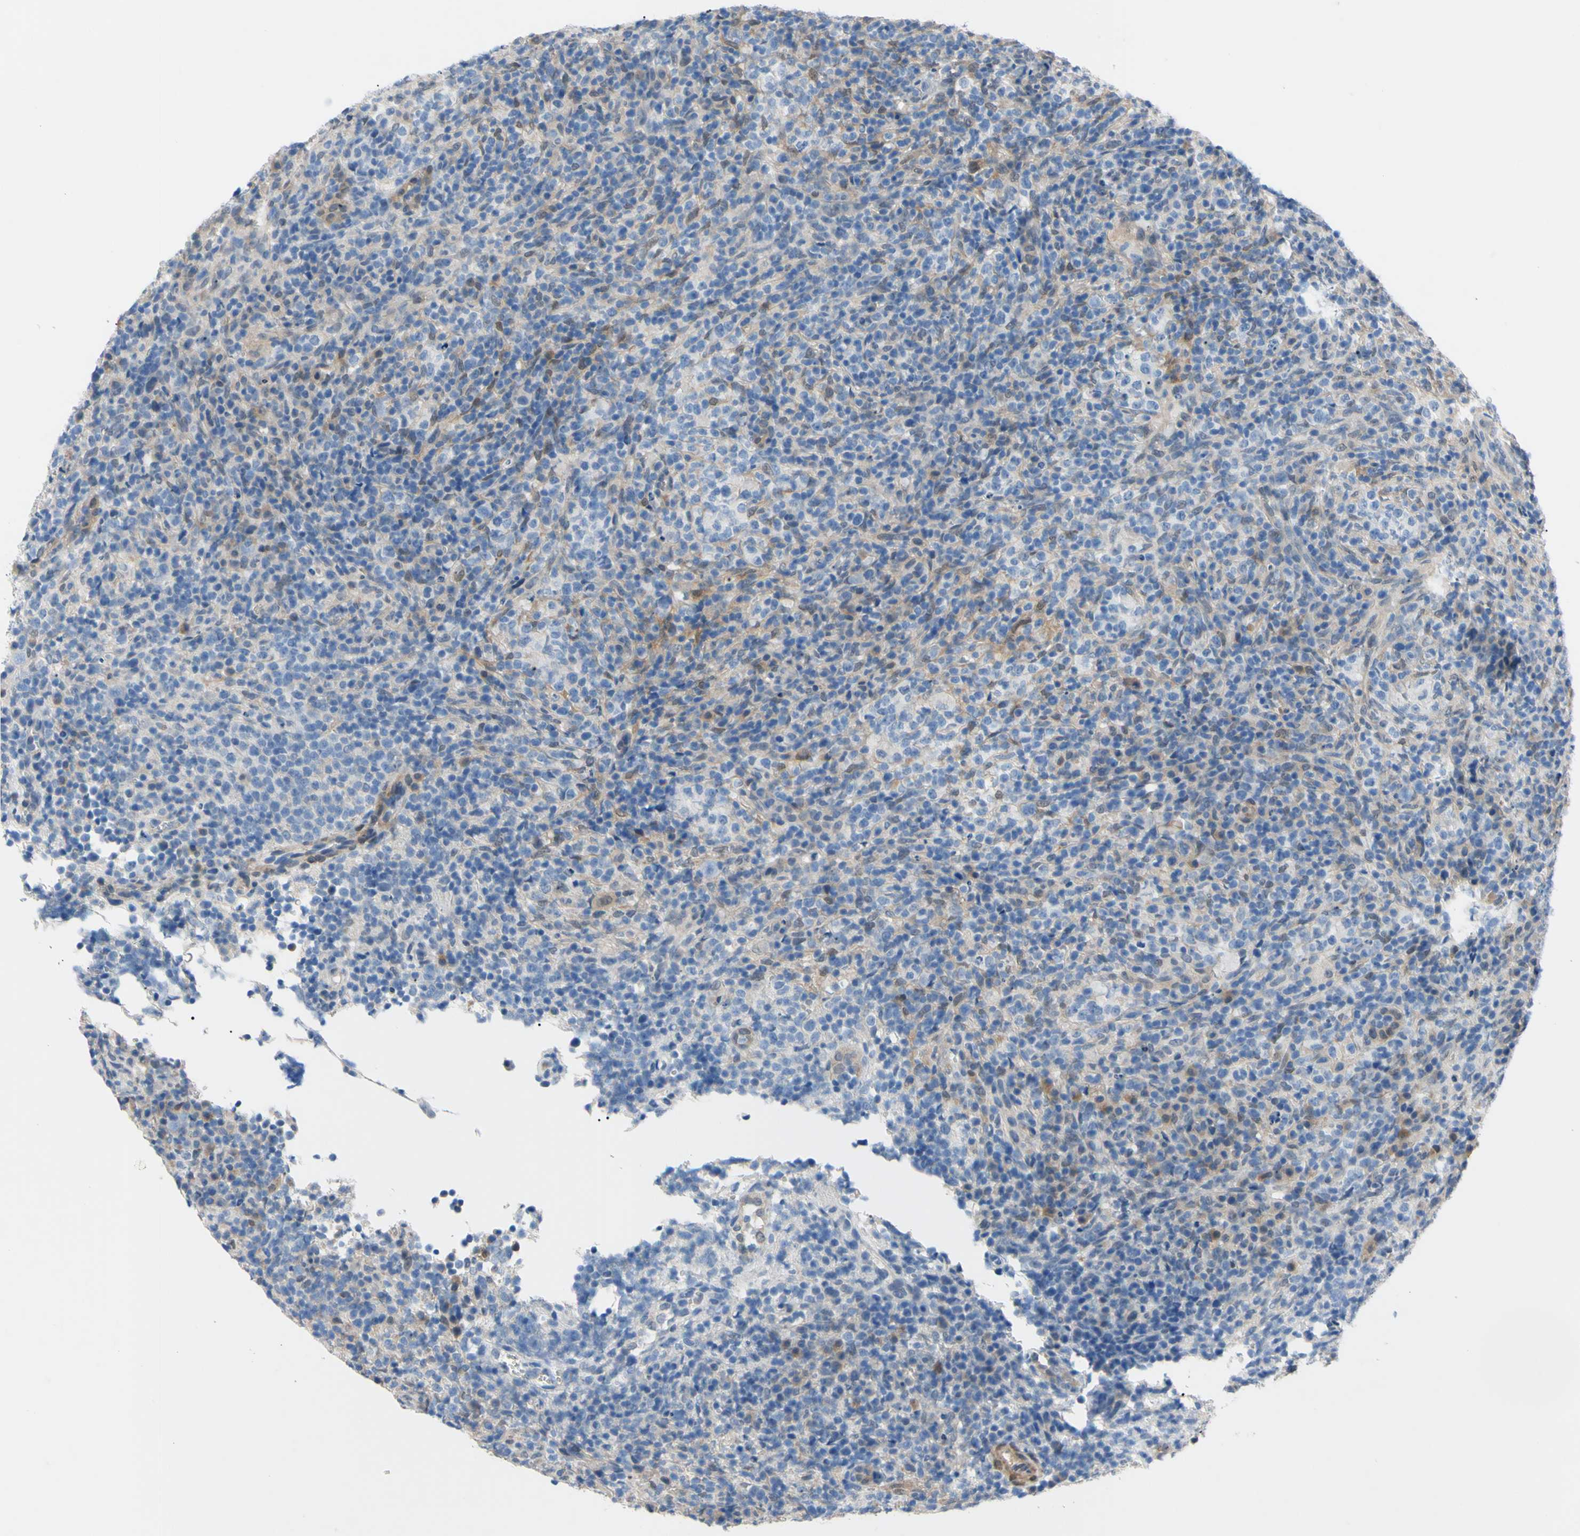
{"staining": {"intensity": "weak", "quantity": ">75%", "location": "cytoplasmic/membranous"}, "tissue": "lymphoma", "cell_type": "Tumor cells", "image_type": "cancer", "snomed": [{"axis": "morphology", "description": "Malignant lymphoma, non-Hodgkin's type, High grade"}, {"axis": "topography", "description": "Lymph node"}], "caption": "Human lymphoma stained with a protein marker exhibits weak staining in tumor cells.", "gene": "NOL3", "patient": {"sex": "female", "age": 76}}